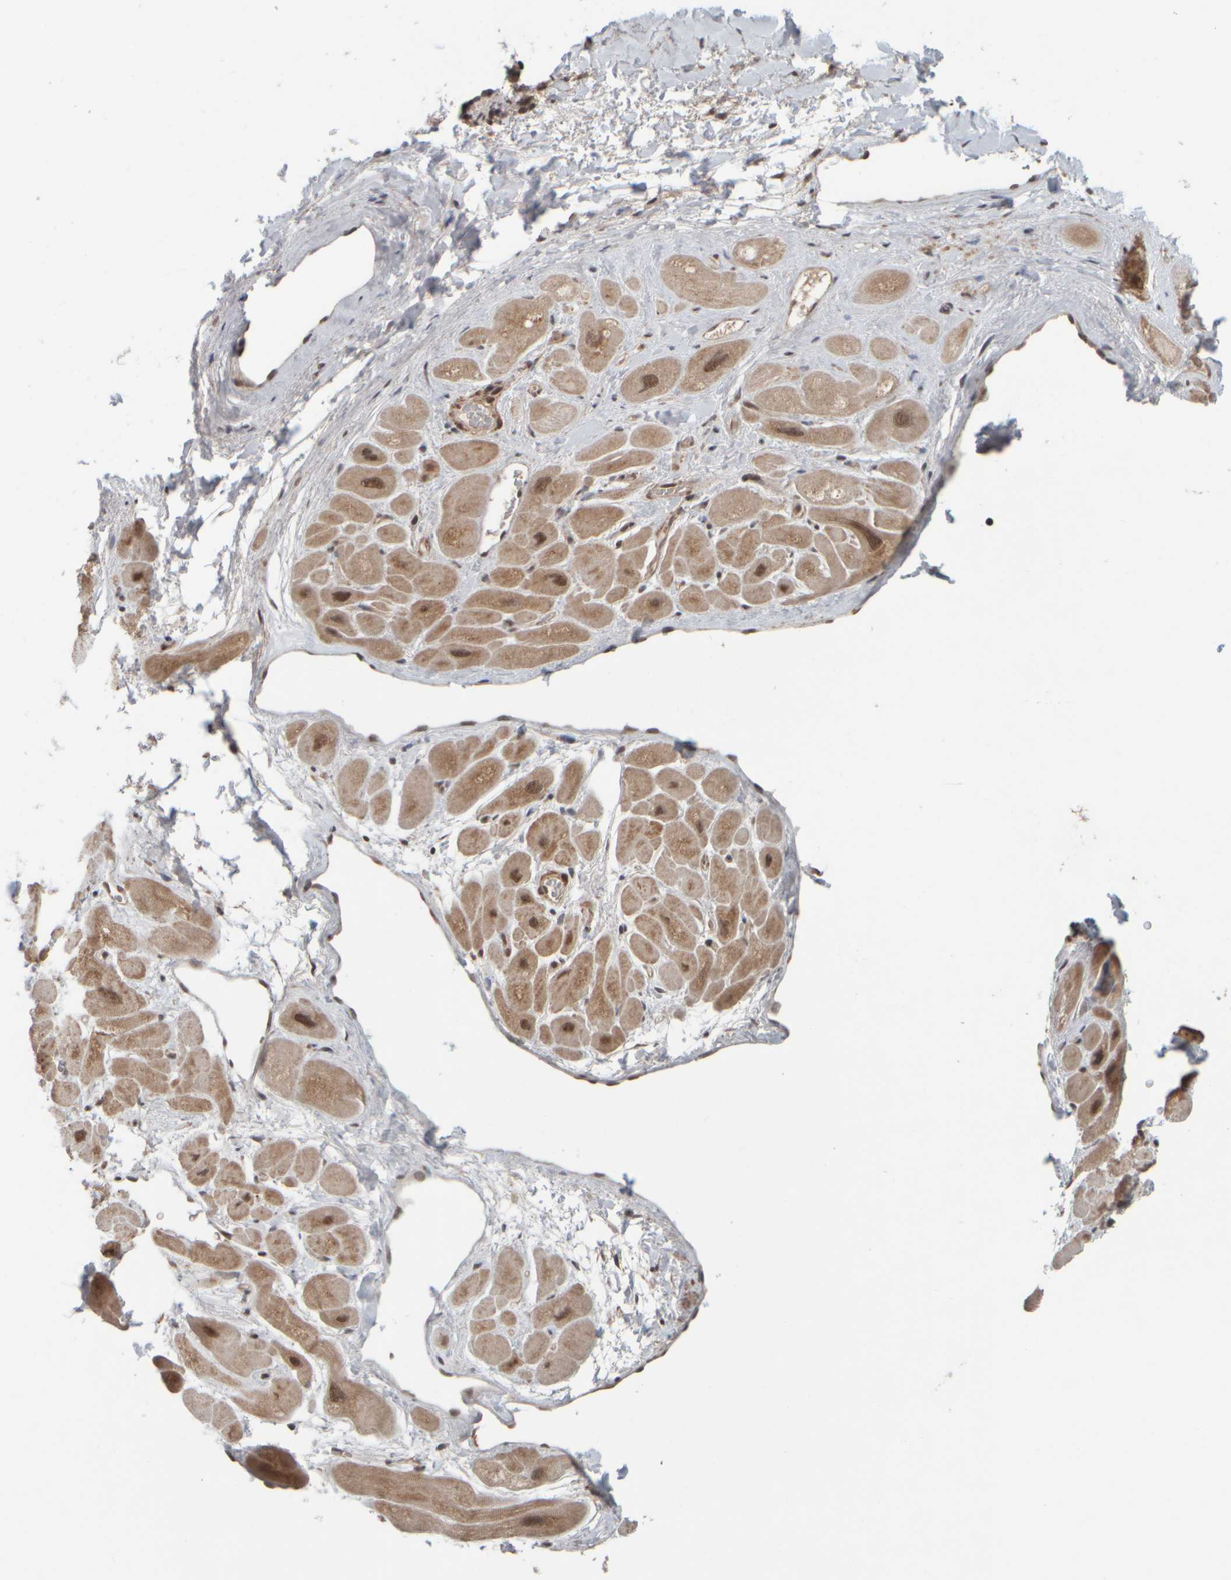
{"staining": {"intensity": "moderate", "quantity": "25%-75%", "location": "cytoplasmic/membranous,nuclear"}, "tissue": "heart muscle", "cell_type": "Cardiomyocytes", "image_type": "normal", "snomed": [{"axis": "morphology", "description": "Normal tissue, NOS"}, {"axis": "topography", "description": "Heart"}], "caption": "A medium amount of moderate cytoplasmic/membranous,nuclear expression is identified in approximately 25%-75% of cardiomyocytes in benign heart muscle. The protein of interest is shown in brown color, while the nuclei are stained blue.", "gene": "SYNRG", "patient": {"sex": "male", "age": 49}}